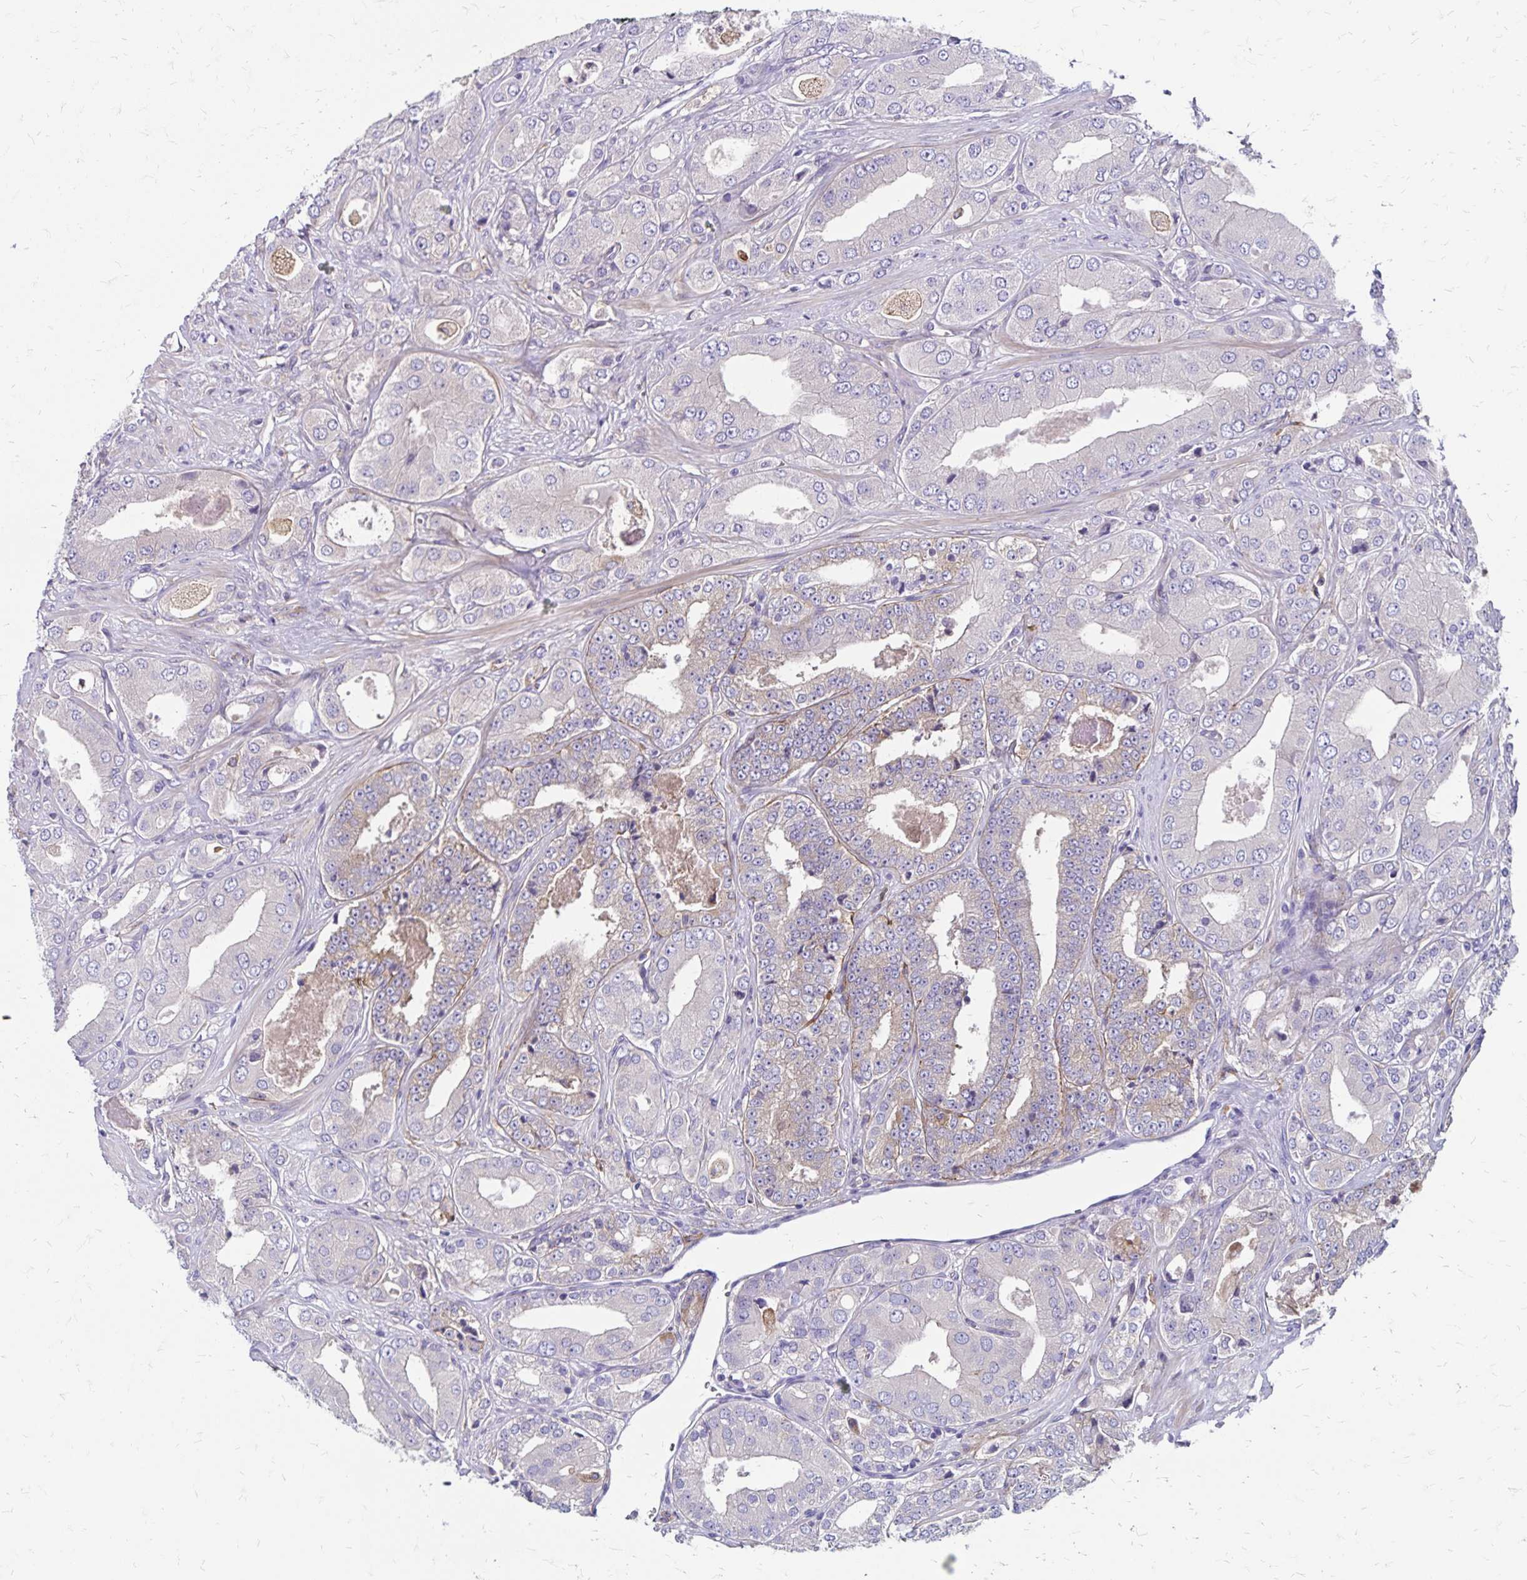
{"staining": {"intensity": "weak", "quantity": "<25%", "location": "cytoplasmic/membranous"}, "tissue": "prostate cancer", "cell_type": "Tumor cells", "image_type": "cancer", "snomed": [{"axis": "morphology", "description": "Adenocarcinoma, Low grade"}, {"axis": "topography", "description": "Prostate"}], "caption": "Tumor cells are negative for brown protein staining in prostate cancer (adenocarcinoma (low-grade)).", "gene": "TNS3", "patient": {"sex": "male", "age": 60}}